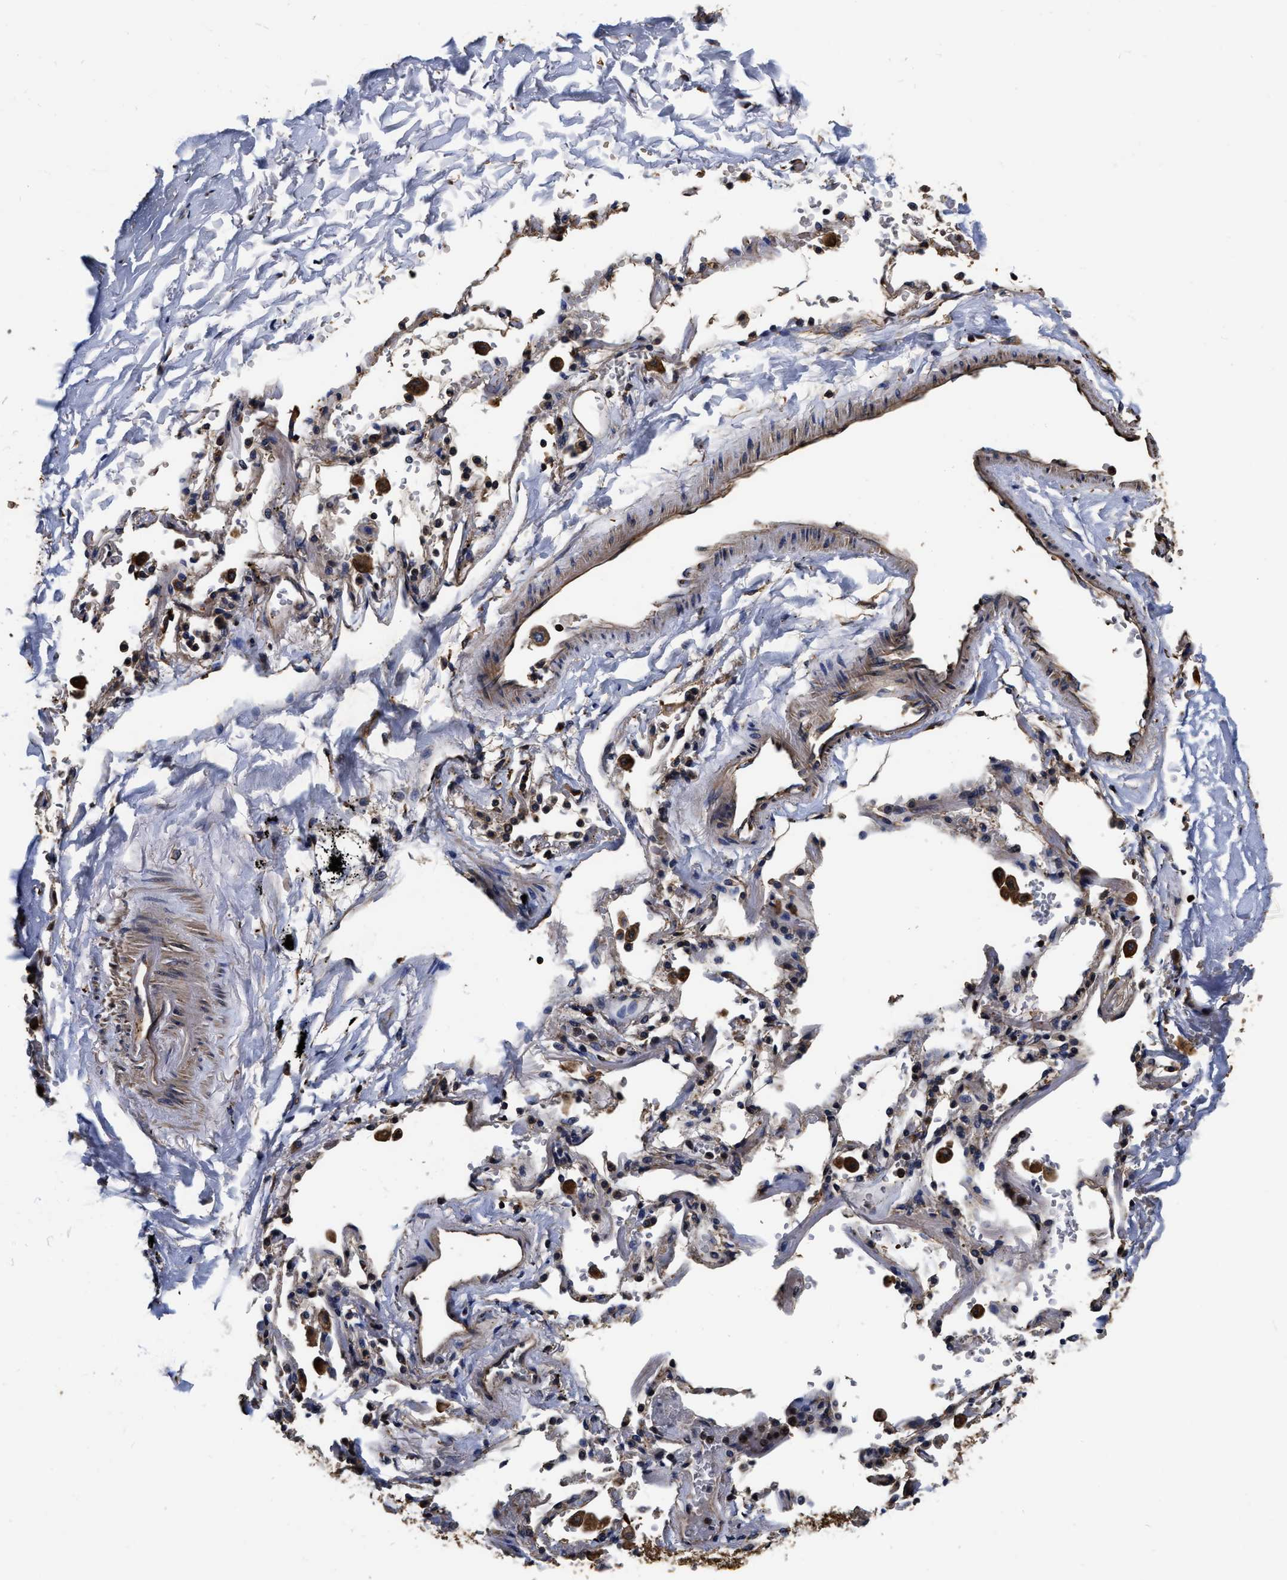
{"staining": {"intensity": "strong", "quantity": ">75%", "location": "cytoplasmic/membranous"}, "tissue": "adipose tissue", "cell_type": "Adipocytes", "image_type": "normal", "snomed": [{"axis": "morphology", "description": "Normal tissue, NOS"}, {"axis": "topography", "description": "Cartilage tissue"}, {"axis": "topography", "description": "Lung"}], "caption": "Strong cytoplasmic/membranous positivity for a protein is appreciated in about >75% of adipocytes of unremarkable adipose tissue using immunohistochemistry (IHC).", "gene": "ABCG8", "patient": {"sex": "female", "age": 77}}